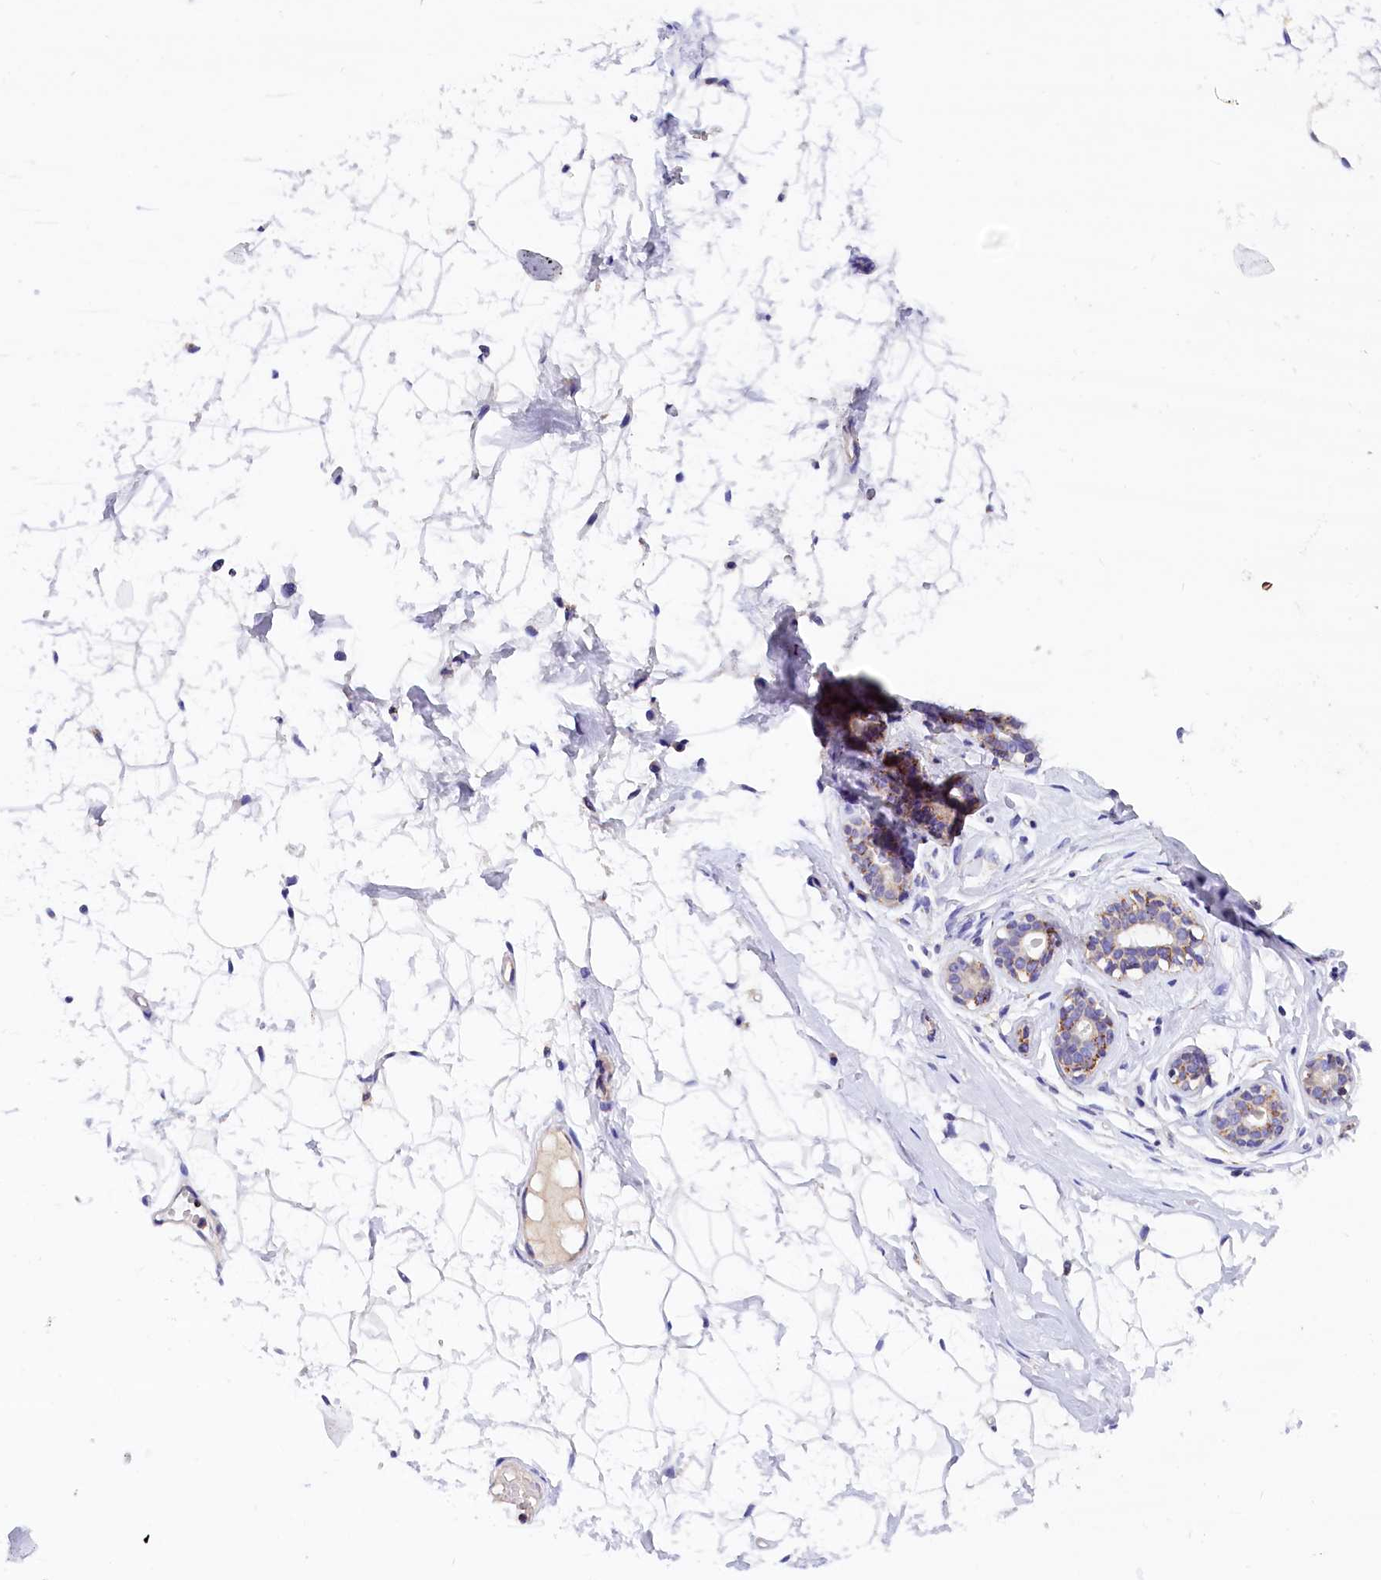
{"staining": {"intensity": "negative", "quantity": "none", "location": "none"}, "tissue": "breast", "cell_type": "Adipocytes", "image_type": "normal", "snomed": [{"axis": "morphology", "description": "Normal tissue, NOS"}, {"axis": "morphology", "description": "Adenoma, NOS"}, {"axis": "topography", "description": "Breast"}], "caption": "The IHC photomicrograph has no significant positivity in adipocytes of breast. (DAB (3,3'-diaminobenzidine) immunohistochemistry visualized using brightfield microscopy, high magnification).", "gene": "ABAT", "patient": {"sex": "female", "age": 23}}